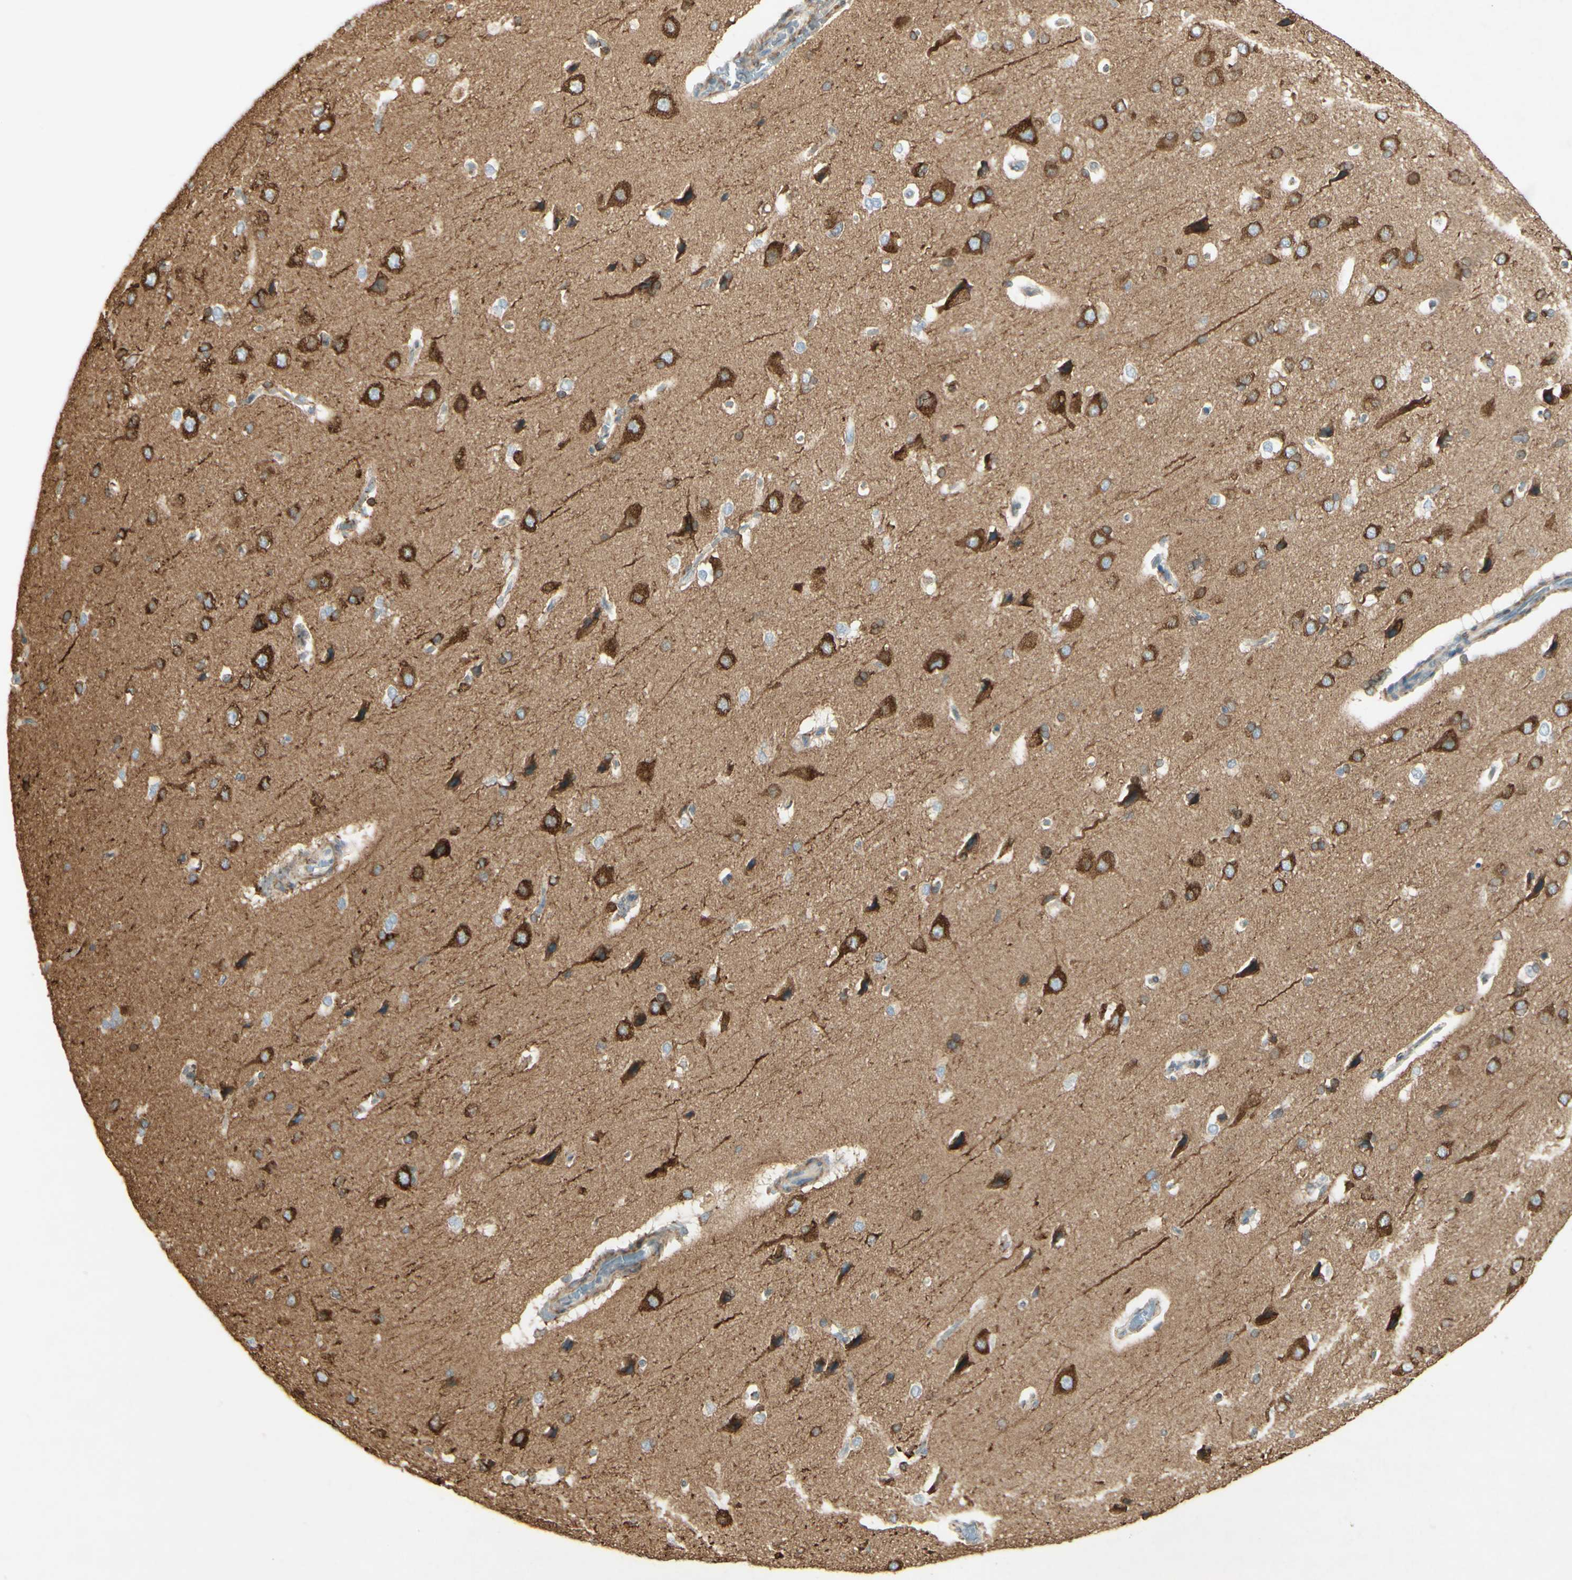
{"staining": {"intensity": "negative", "quantity": "none", "location": "none"}, "tissue": "cerebral cortex", "cell_type": "Endothelial cells", "image_type": "normal", "snomed": [{"axis": "morphology", "description": "Normal tissue, NOS"}, {"axis": "topography", "description": "Cerebral cortex"}], "caption": "An IHC image of benign cerebral cortex is shown. There is no staining in endothelial cells of cerebral cortex. (DAB (3,3'-diaminobenzidine) IHC, high magnification).", "gene": "MAP1B", "patient": {"sex": "male", "age": 62}}